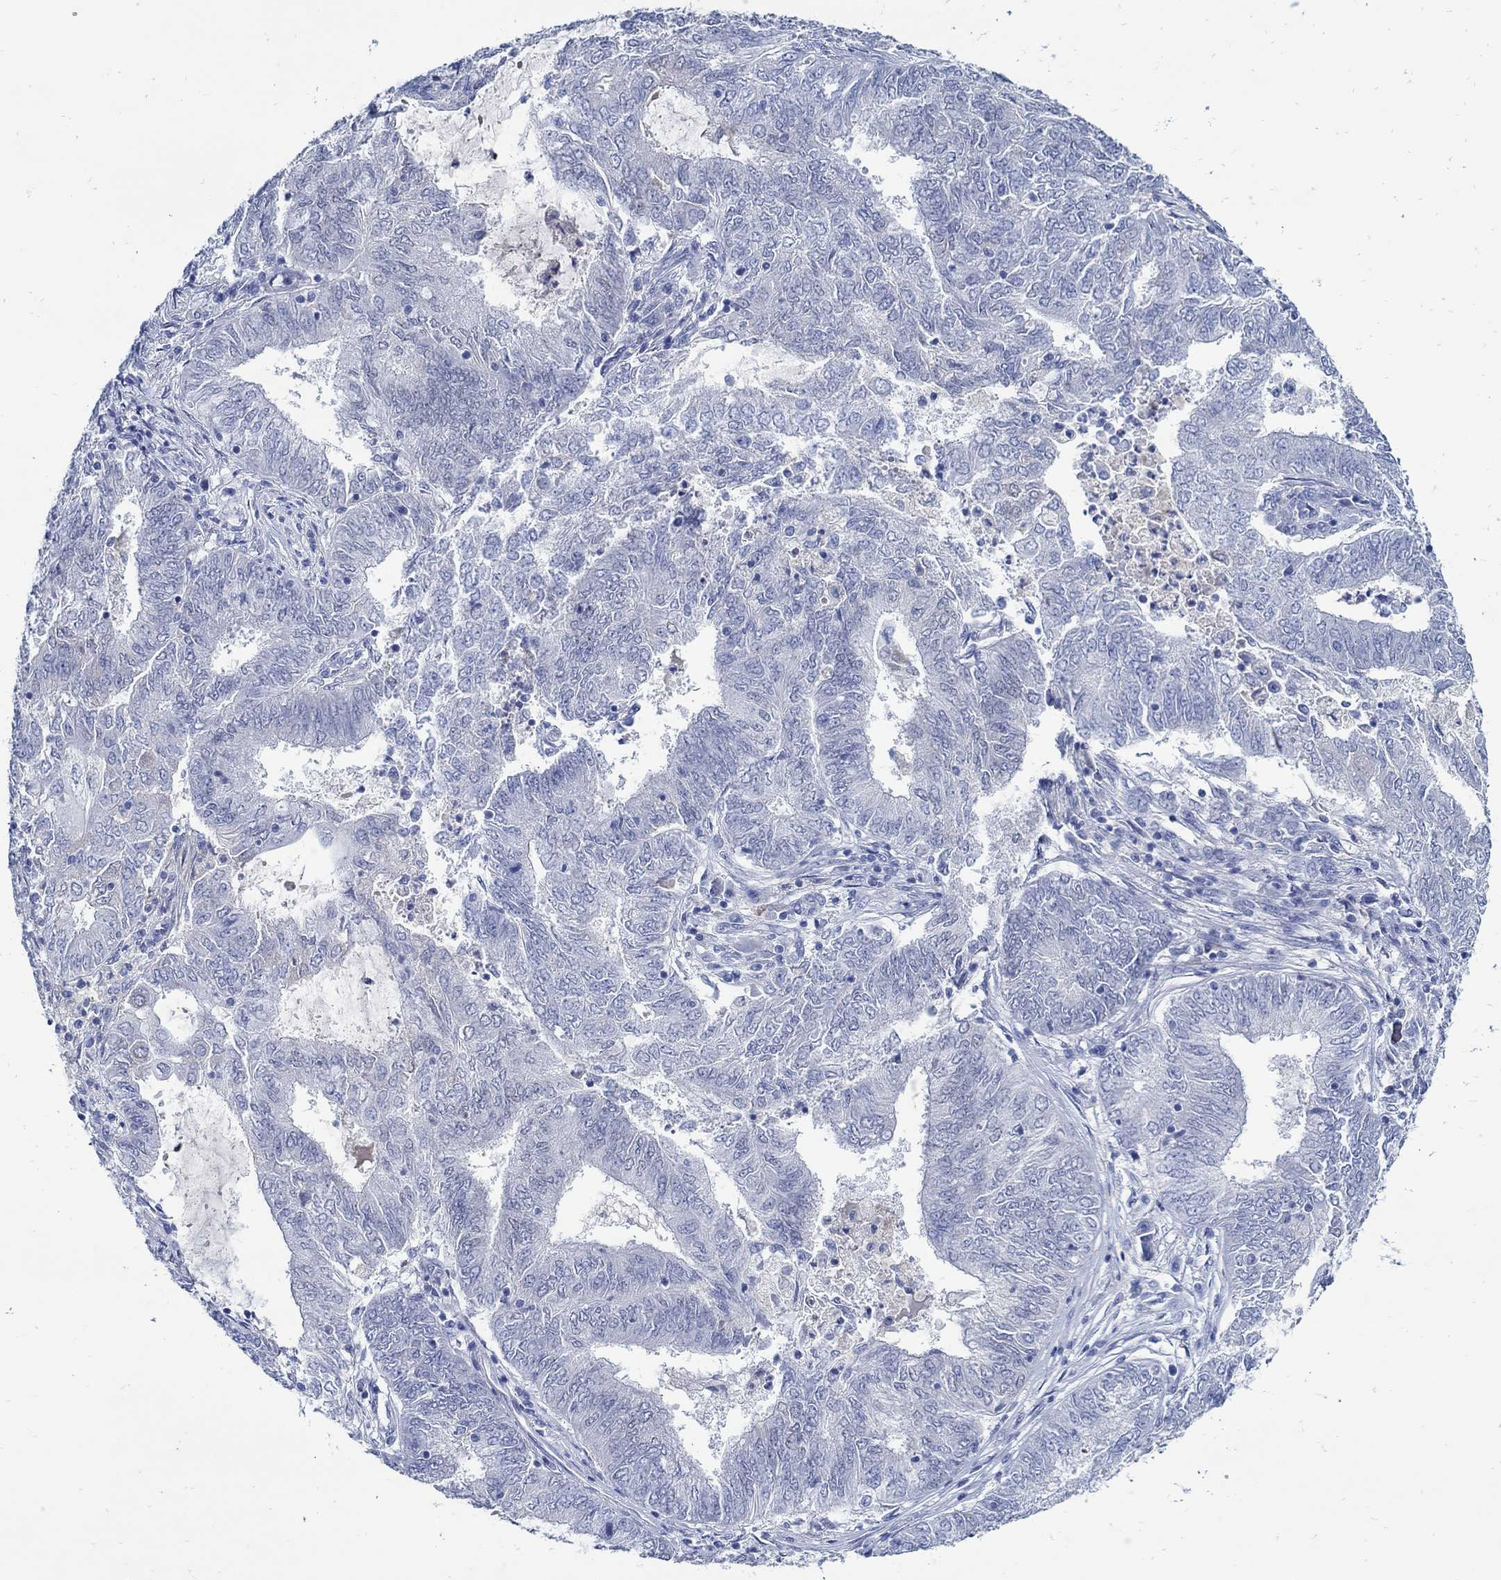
{"staining": {"intensity": "negative", "quantity": "none", "location": "none"}, "tissue": "endometrial cancer", "cell_type": "Tumor cells", "image_type": "cancer", "snomed": [{"axis": "morphology", "description": "Adenocarcinoma, NOS"}, {"axis": "topography", "description": "Endometrium"}], "caption": "Immunohistochemical staining of human adenocarcinoma (endometrial) shows no significant expression in tumor cells.", "gene": "PAX9", "patient": {"sex": "female", "age": 62}}